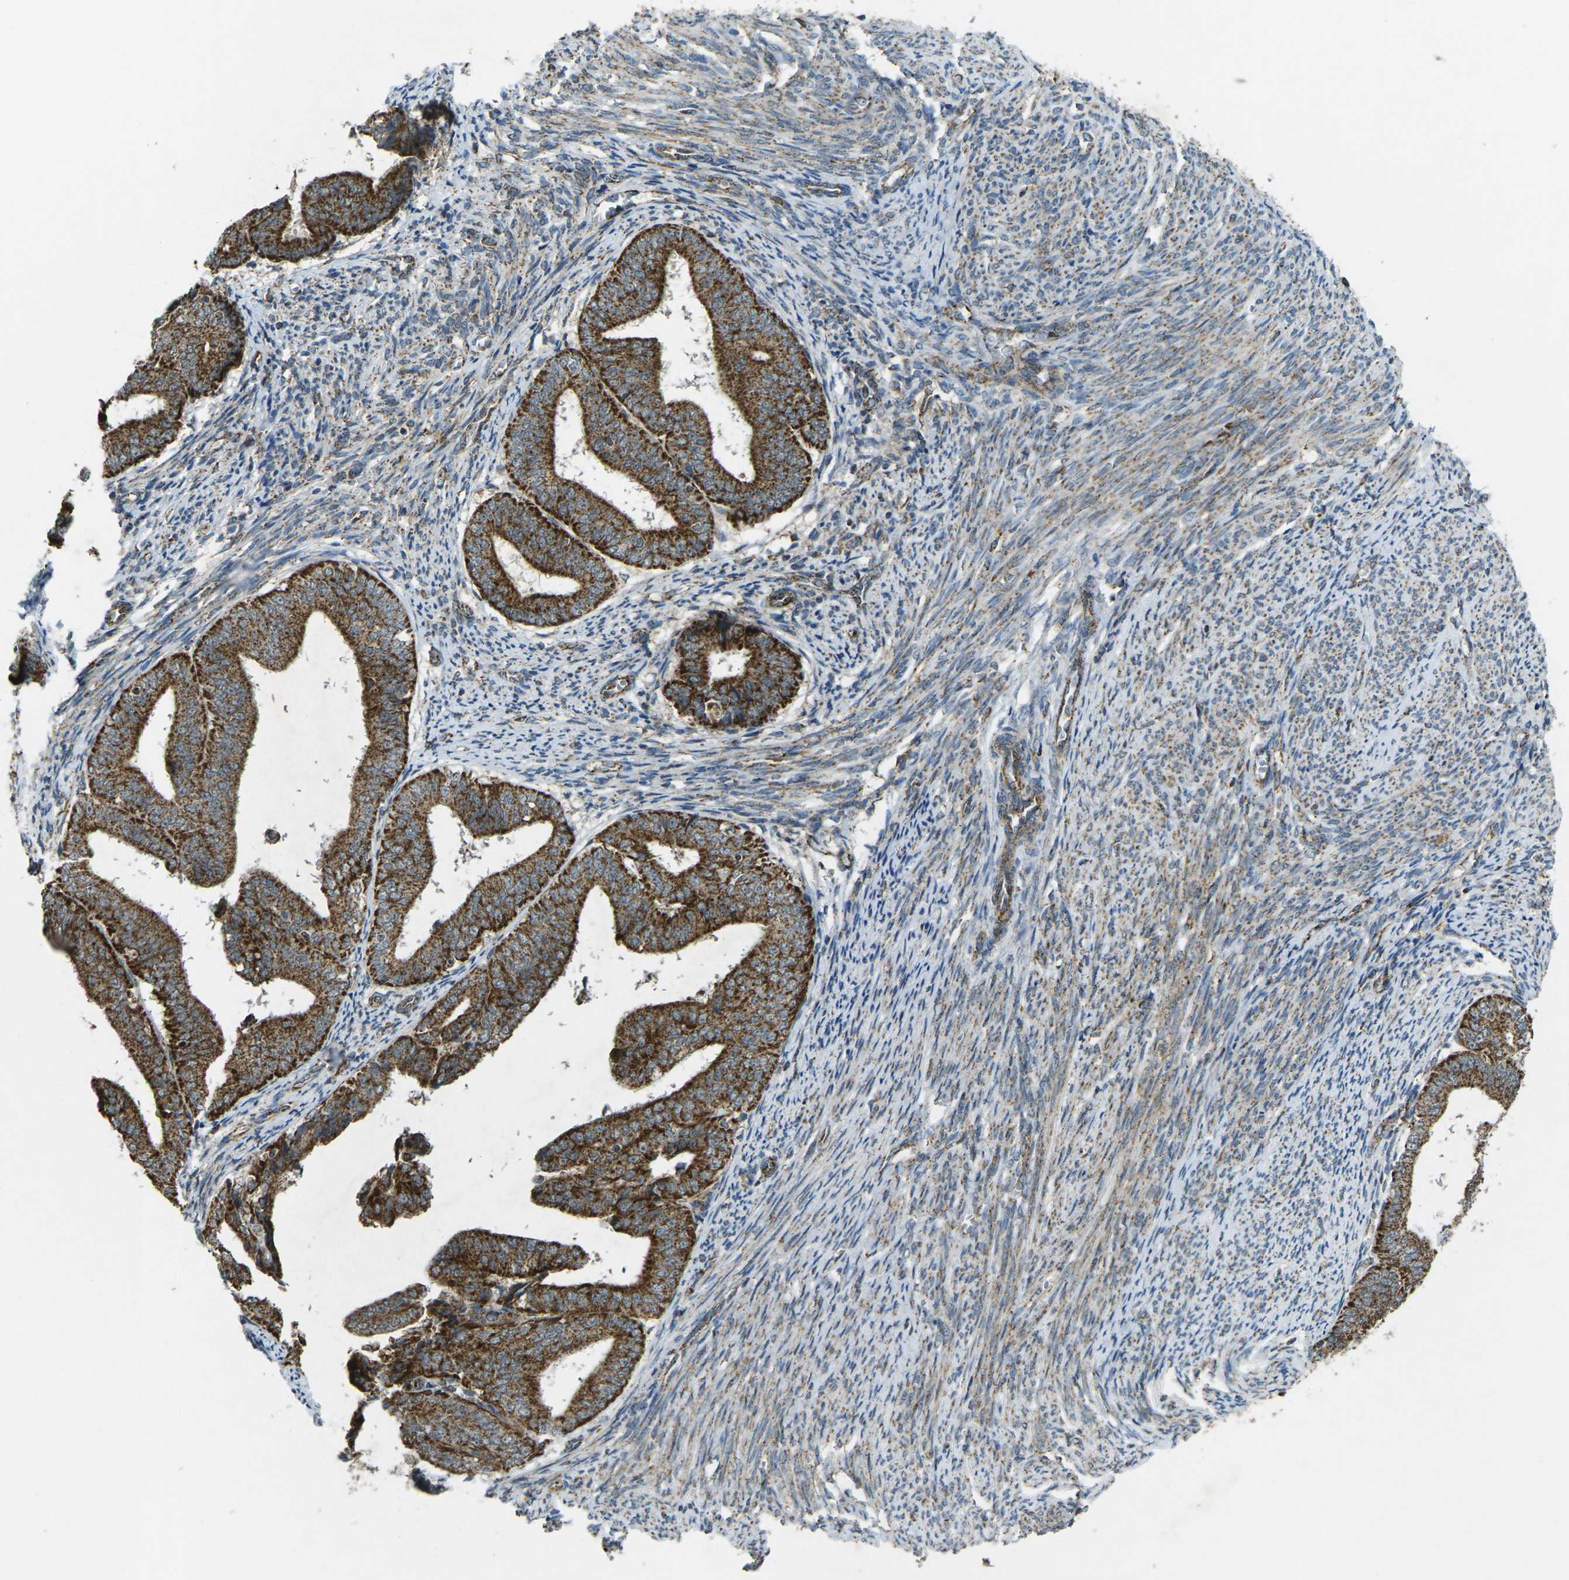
{"staining": {"intensity": "strong", "quantity": ">75%", "location": "cytoplasmic/membranous"}, "tissue": "endometrial cancer", "cell_type": "Tumor cells", "image_type": "cancer", "snomed": [{"axis": "morphology", "description": "Adenocarcinoma, NOS"}, {"axis": "topography", "description": "Endometrium"}], "caption": "Immunohistochemical staining of human endometrial cancer (adenocarcinoma) displays high levels of strong cytoplasmic/membranous protein expression in about >75% of tumor cells.", "gene": "IGF1R", "patient": {"sex": "female", "age": 63}}